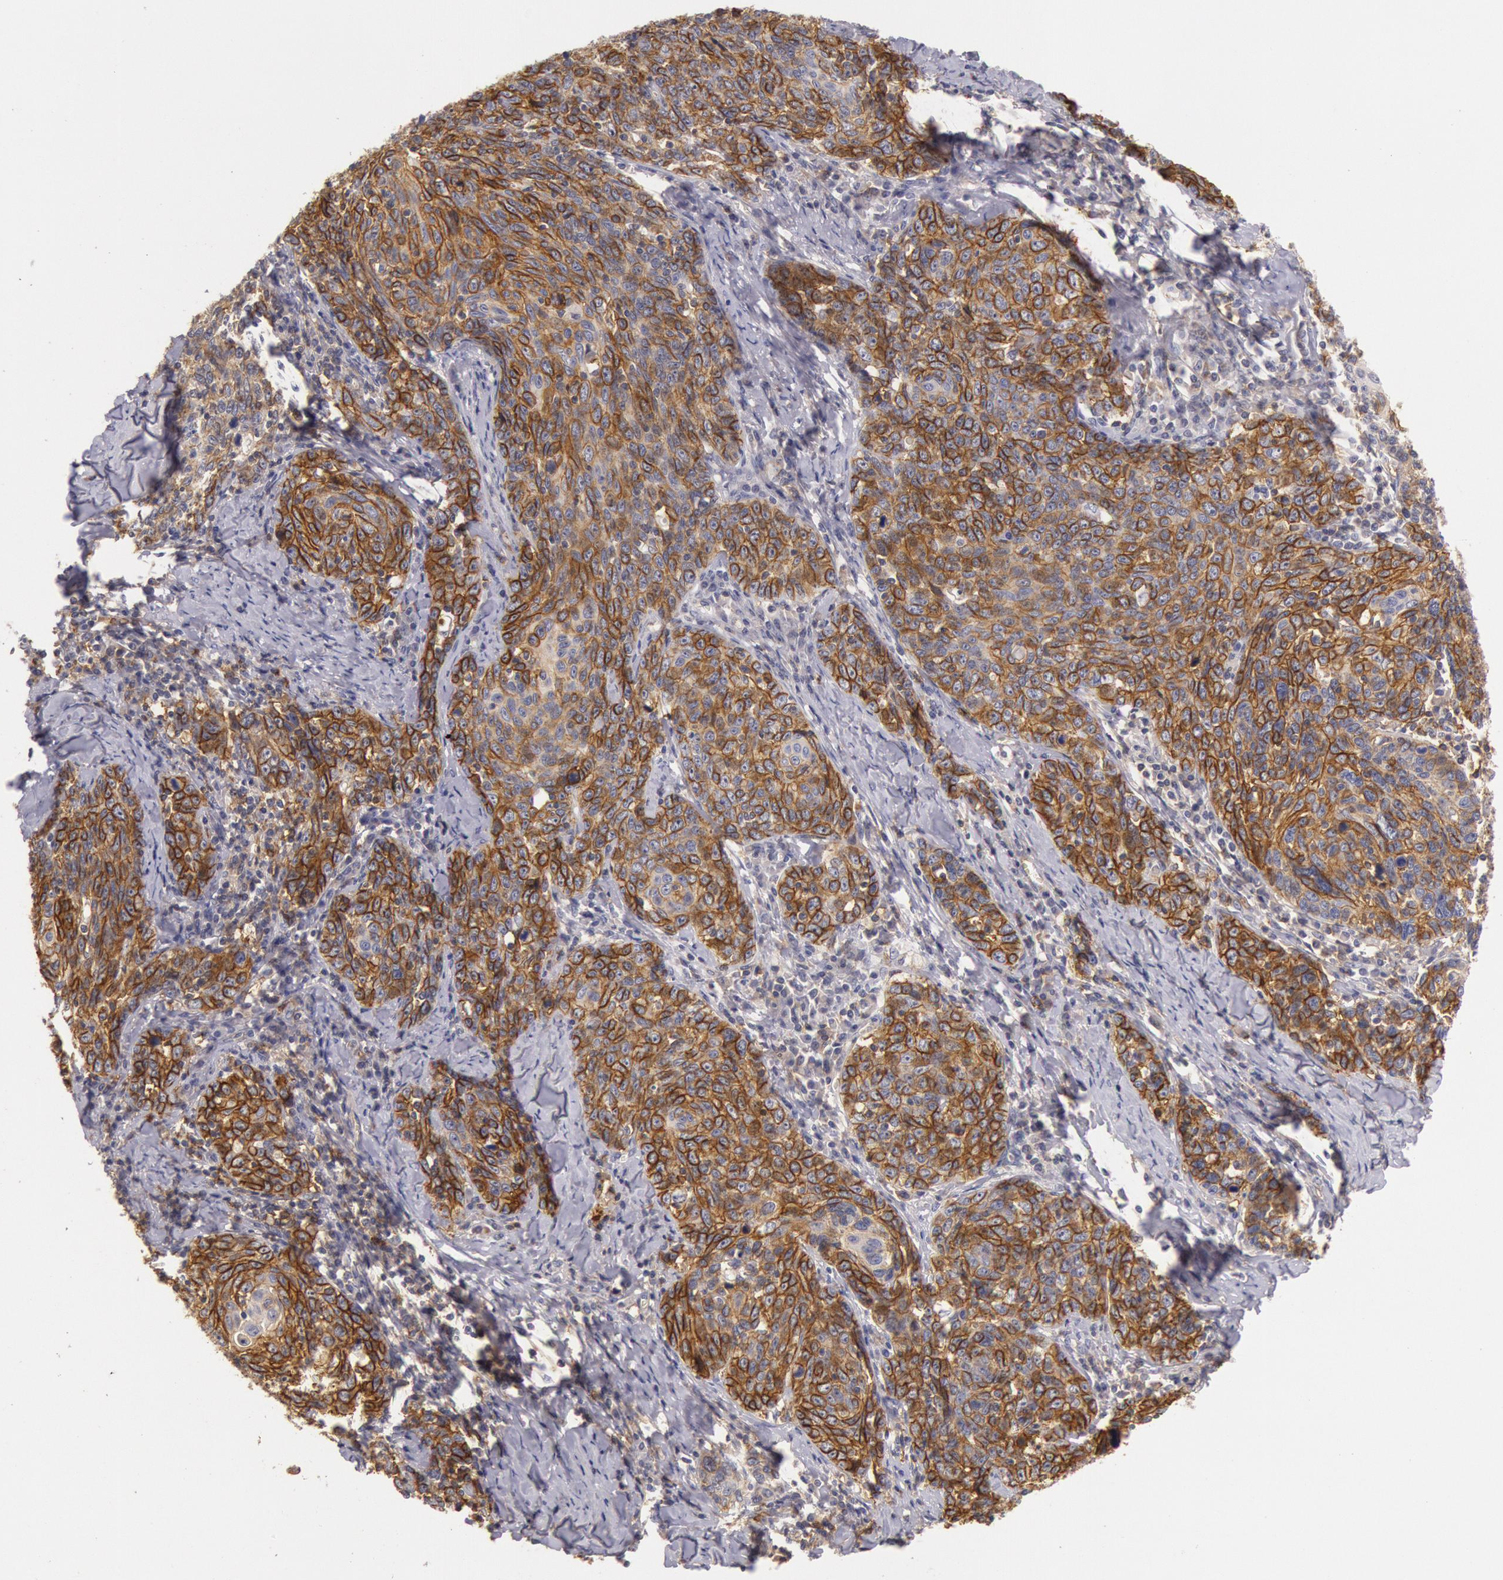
{"staining": {"intensity": "strong", "quantity": ">75%", "location": "cytoplasmic/membranous"}, "tissue": "cervical cancer", "cell_type": "Tumor cells", "image_type": "cancer", "snomed": [{"axis": "morphology", "description": "Squamous cell carcinoma, NOS"}, {"axis": "topography", "description": "Cervix"}], "caption": "Immunohistochemical staining of human cervical squamous cell carcinoma displays high levels of strong cytoplasmic/membranous protein staining in approximately >75% of tumor cells.", "gene": "TRIB2", "patient": {"sex": "female", "age": 41}}